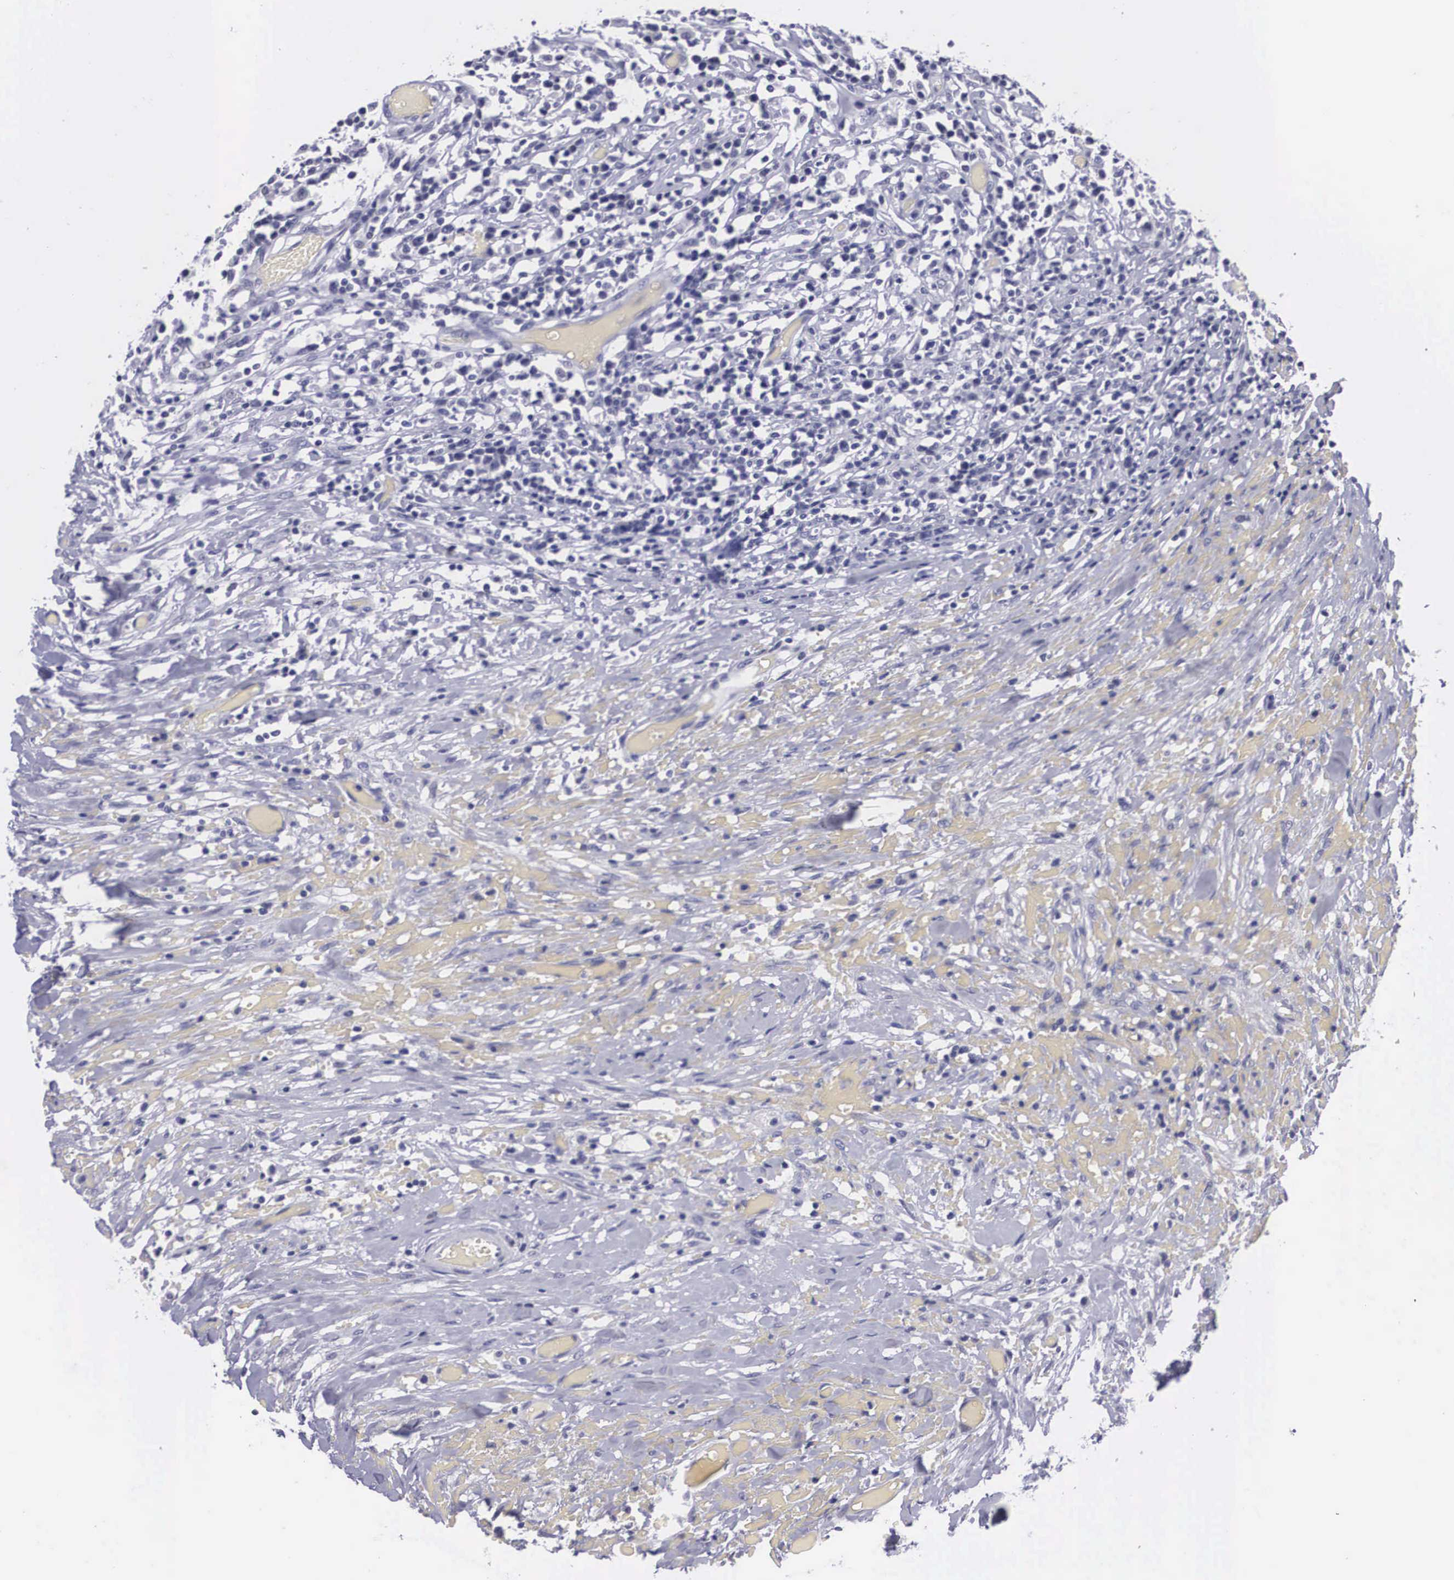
{"staining": {"intensity": "negative", "quantity": "none", "location": "none"}, "tissue": "lymphoma", "cell_type": "Tumor cells", "image_type": "cancer", "snomed": [{"axis": "morphology", "description": "Malignant lymphoma, non-Hodgkin's type, High grade"}, {"axis": "topography", "description": "Colon"}], "caption": "Protein analysis of malignant lymphoma, non-Hodgkin's type (high-grade) demonstrates no significant positivity in tumor cells. (DAB immunohistochemistry (IHC) visualized using brightfield microscopy, high magnification).", "gene": "C22orf31", "patient": {"sex": "male", "age": 82}}